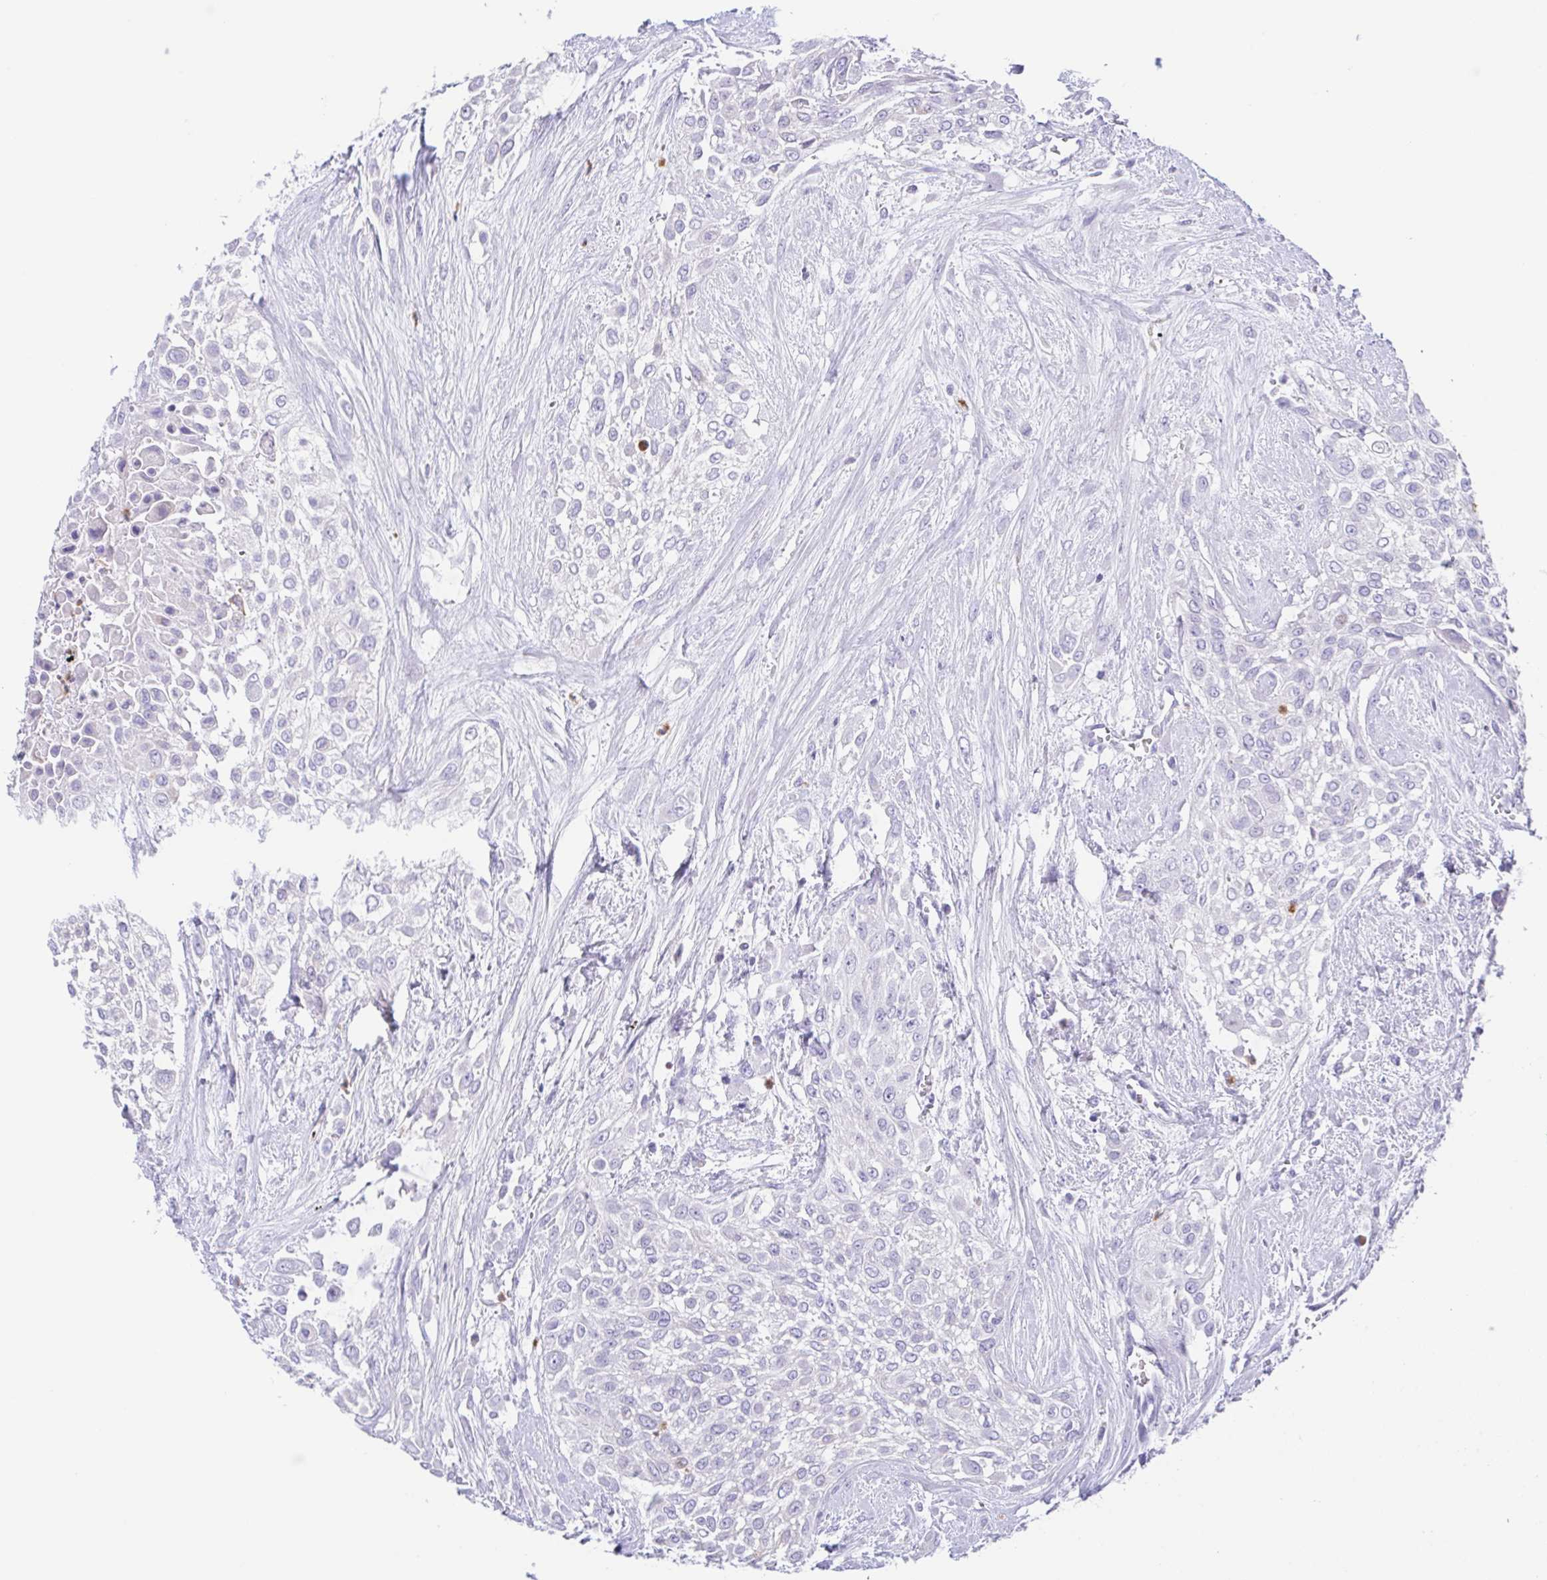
{"staining": {"intensity": "negative", "quantity": "none", "location": "none"}, "tissue": "urothelial cancer", "cell_type": "Tumor cells", "image_type": "cancer", "snomed": [{"axis": "morphology", "description": "Urothelial carcinoma, High grade"}, {"axis": "topography", "description": "Urinary bladder"}], "caption": "DAB immunohistochemical staining of high-grade urothelial carcinoma exhibits no significant positivity in tumor cells.", "gene": "ARPP21", "patient": {"sex": "male", "age": 57}}